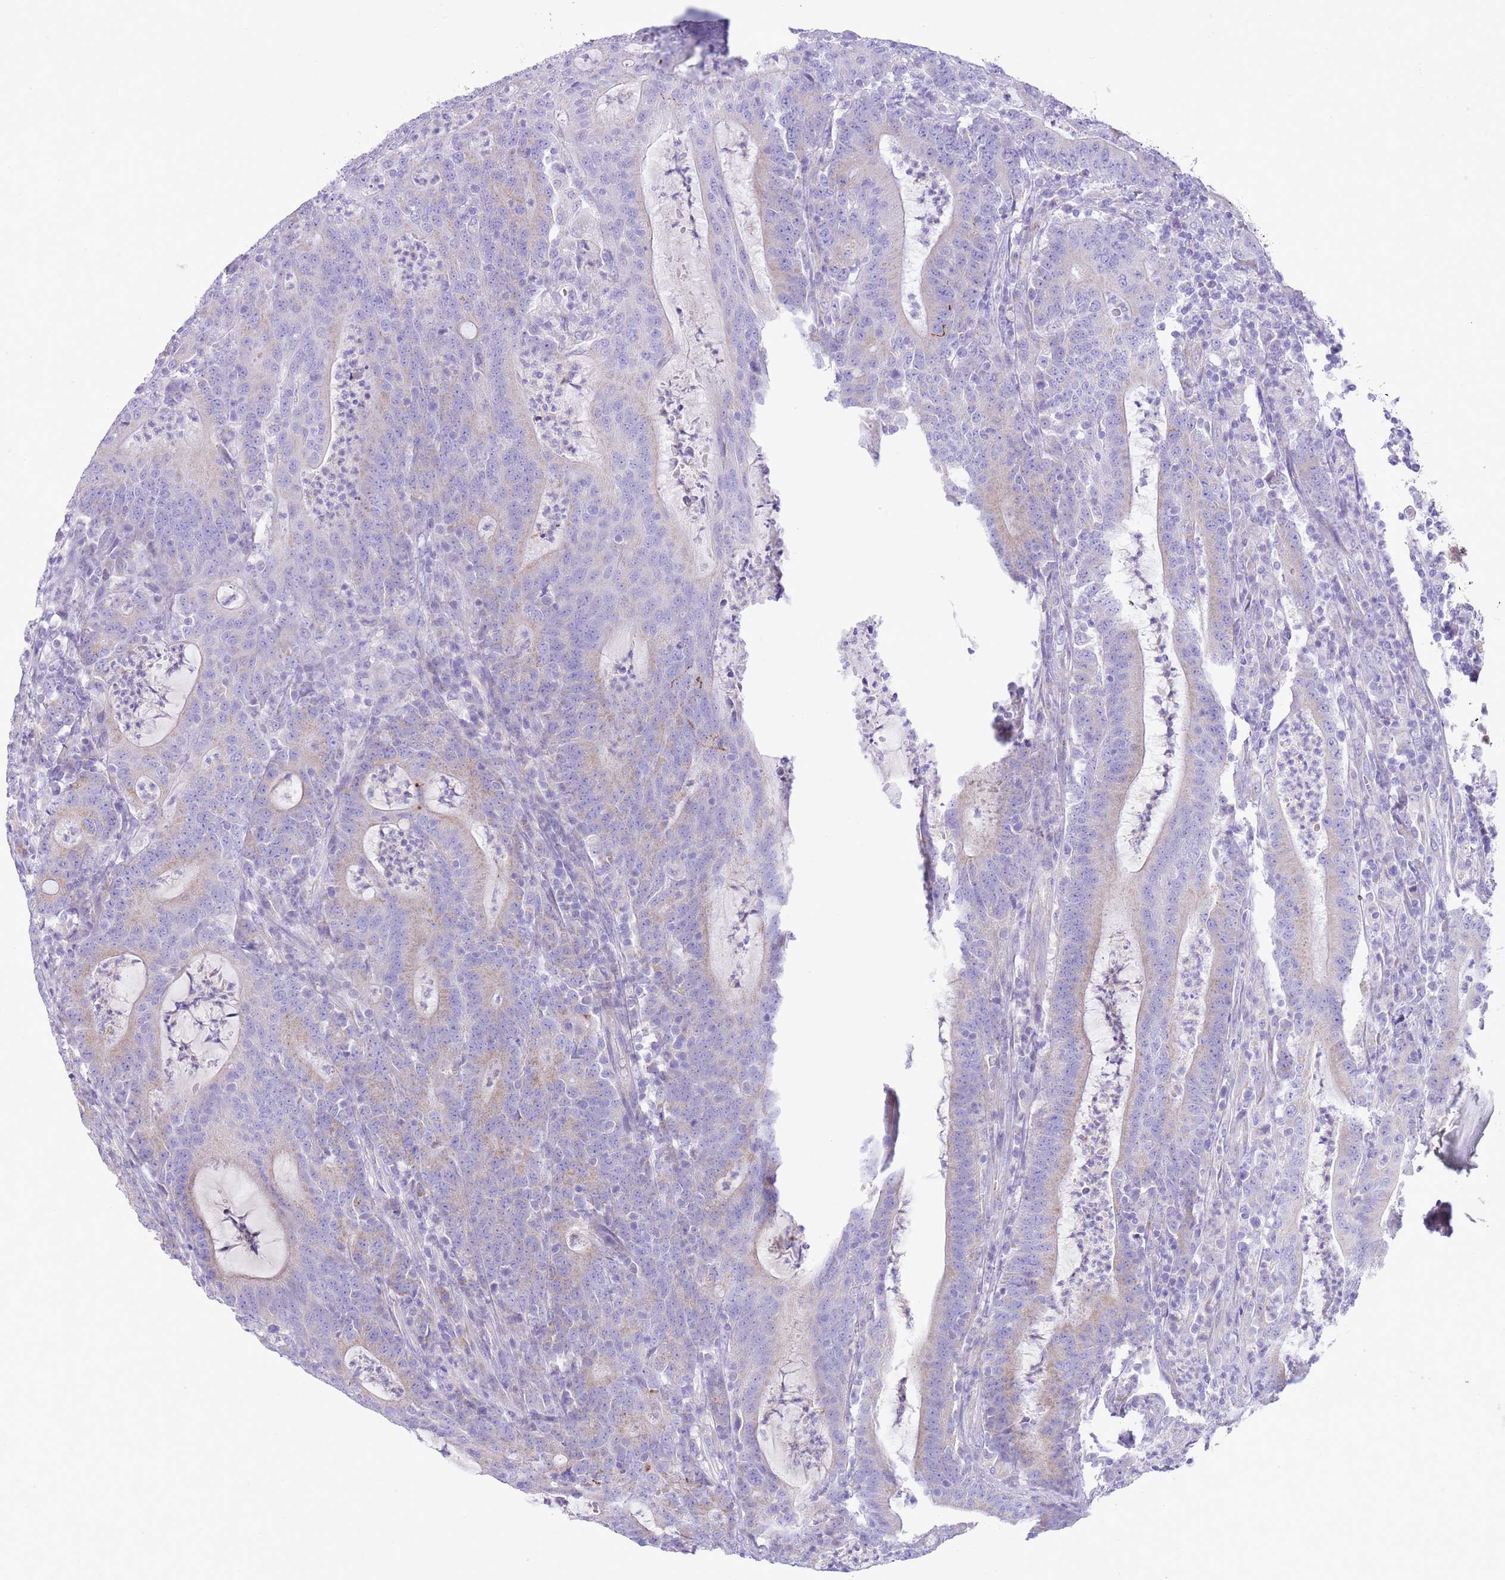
{"staining": {"intensity": "weak", "quantity": "25%-75%", "location": "cytoplasmic/membranous"}, "tissue": "colorectal cancer", "cell_type": "Tumor cells", "image_type": "cancer", "snomed": [{"axis": "morphology", "description": "Adenocarcinoma, NOS"}, {"axis": "topography", "description": "Colon"}], "caption": "Immunohistochemistry (IHC) (DAB) staining of colorectal adenocarcinoma shows weak cytoplasmic/membranous protein staining in approximately 25%-75% of tumor cells. (IHC, brightfield microscopy, high magnification).", "gene": "OAZ2", "patient": {"sex": "male", "age": 83}}